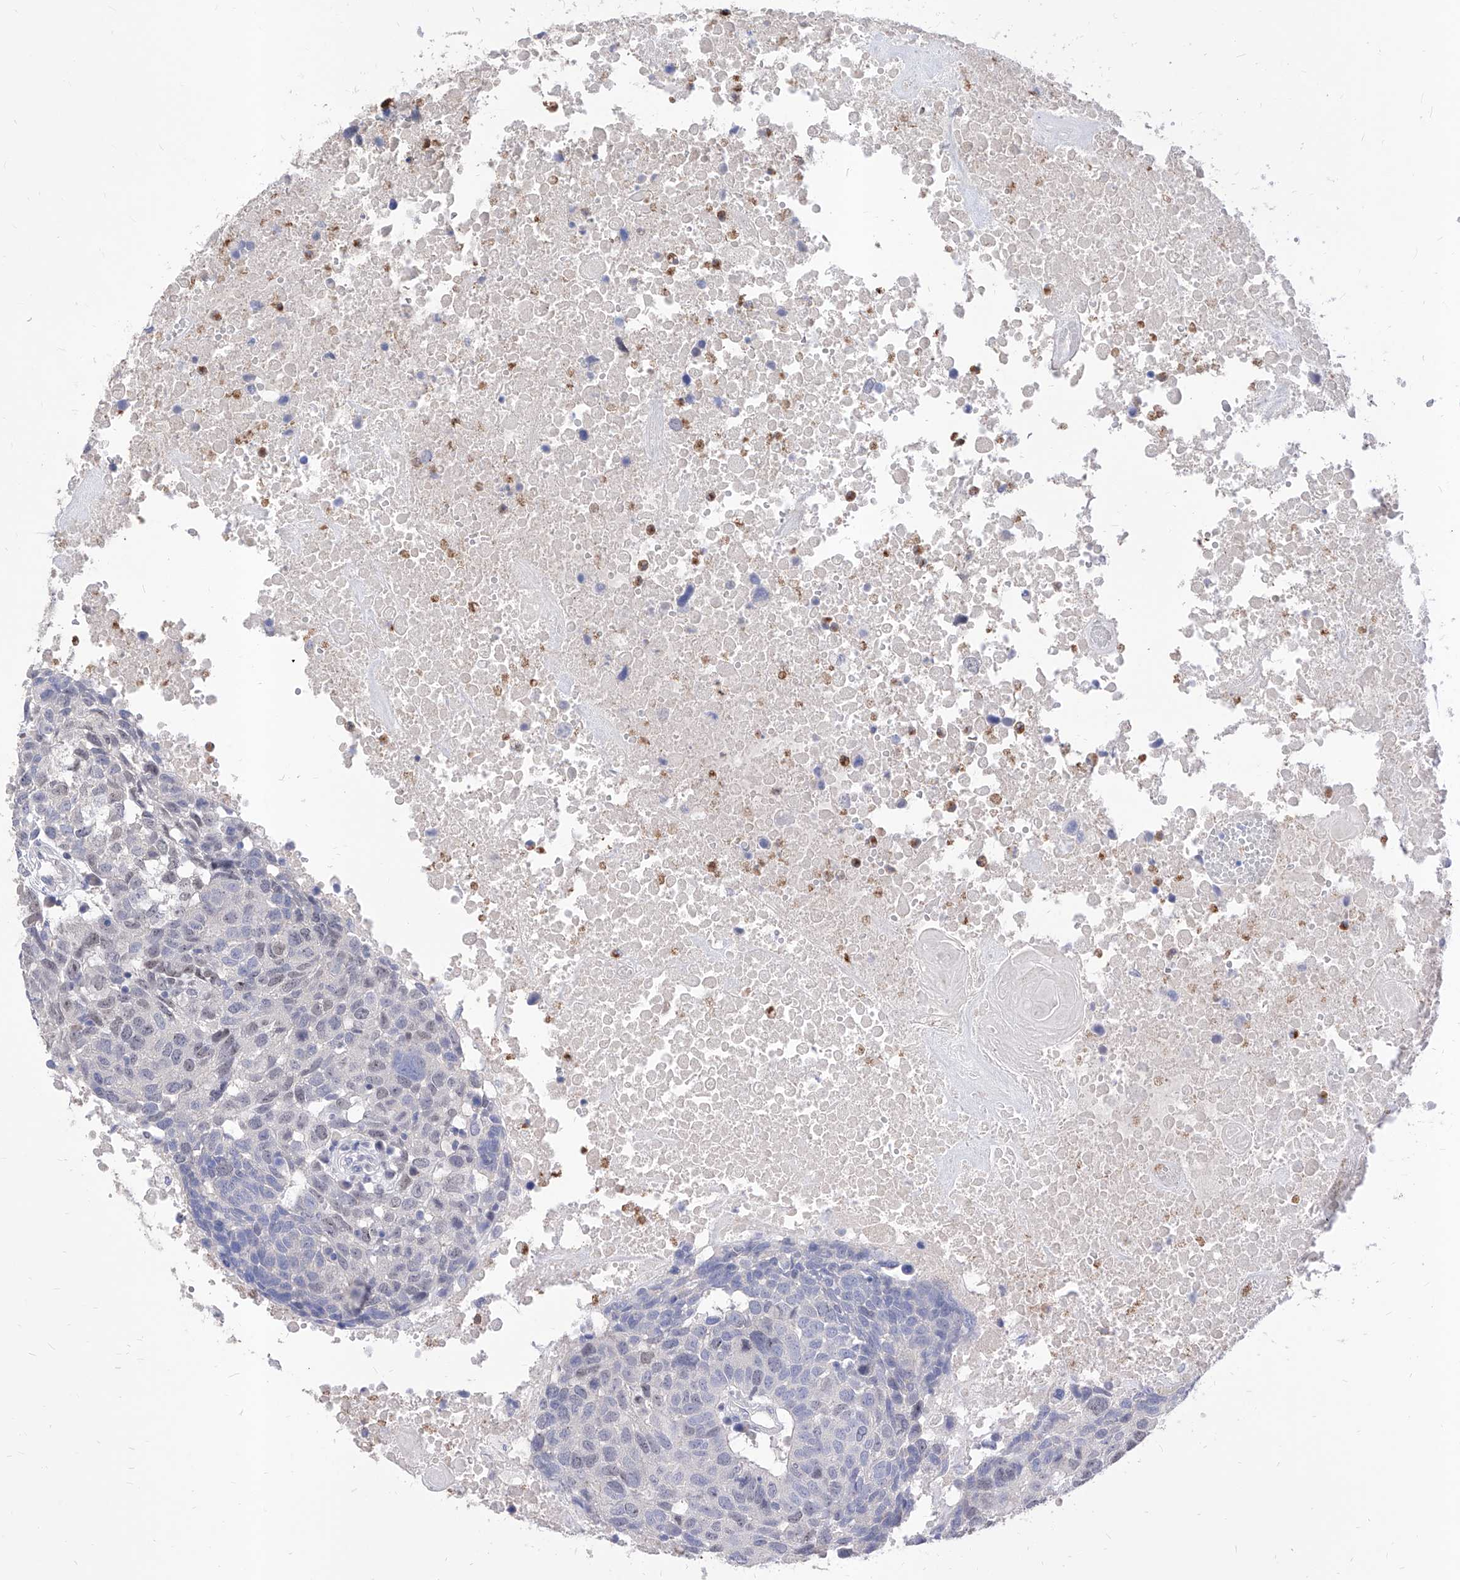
{"staining": {"intensity": "negative", "quantity": "none", "location": "none"}, "tissue": "head and neck cancer", "cell_type": "Tumor cells", "image_type": "cancer", "snomed": [{"axis": "morphology", "description": "Squamous cell carcinoma, NOS"}, {"axis": "topography", "description": "Head-Neck"}], "caption": "Tumor cells show no significant protein positivity in squamous cell carcinoma (head and neck).", "gene": "VAX1", "patient": {"sex": "male", "age": 66}}